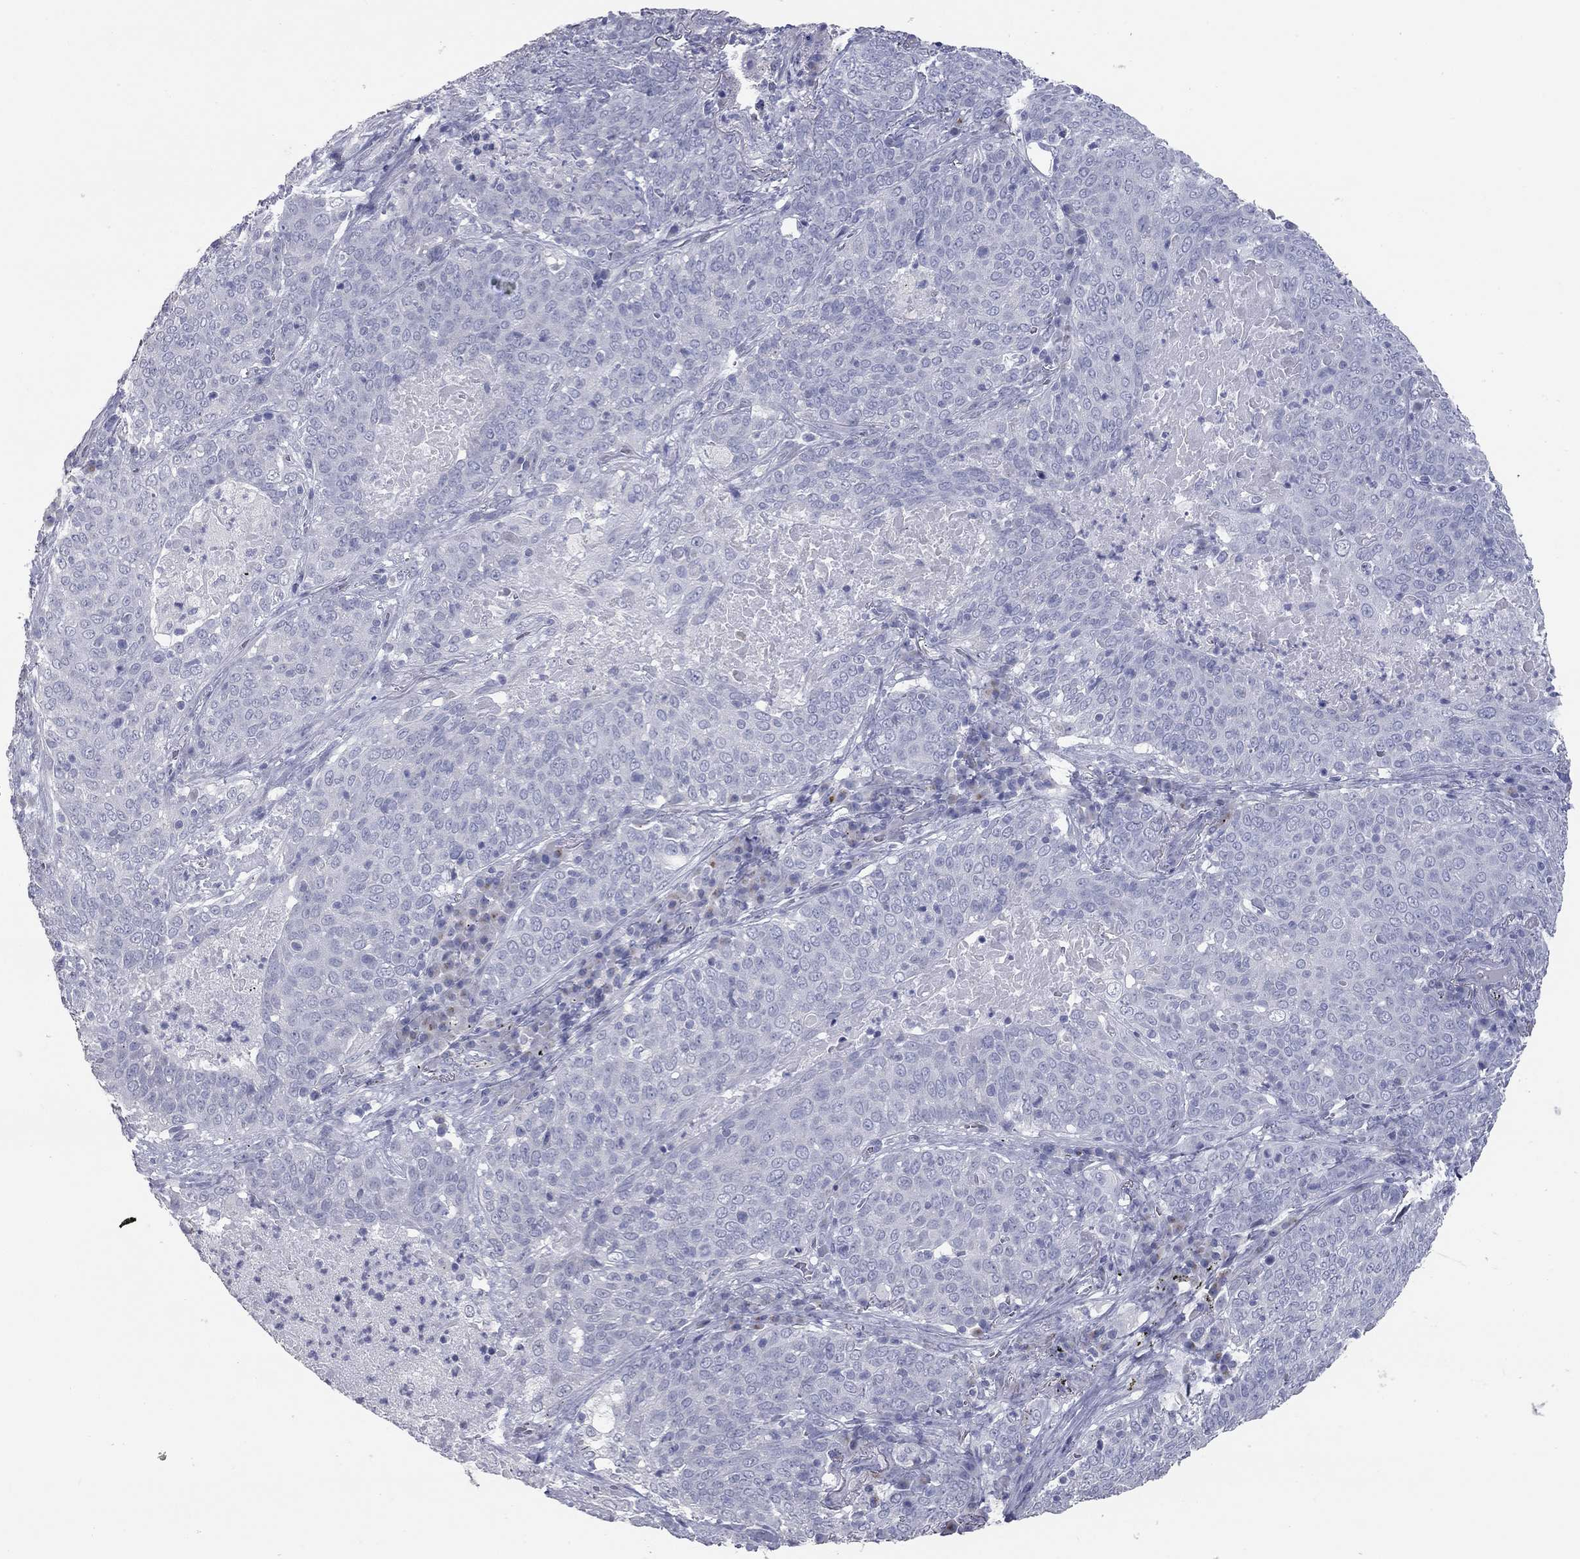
{"staining": {"intensity": "negative", "quantity": "none", "location": "none"}, "tissue": "lung cancer", "cell_type": "Tumor cells", "image_type": "cancer", "snomed": [{"axis": "morphology", "description": "Squamous cell carcinoma, NOS"}, {"axis": "topography", "description": "Lung"}], "caption": "Immunohistochemistry (IHC) photomicrograph of human lung squamous cell carcinoma stained for a protein (brown), which shows no expression in tumor cells.", "gene": "TAC1", "patient": {"sex": "male", "age": 82}}